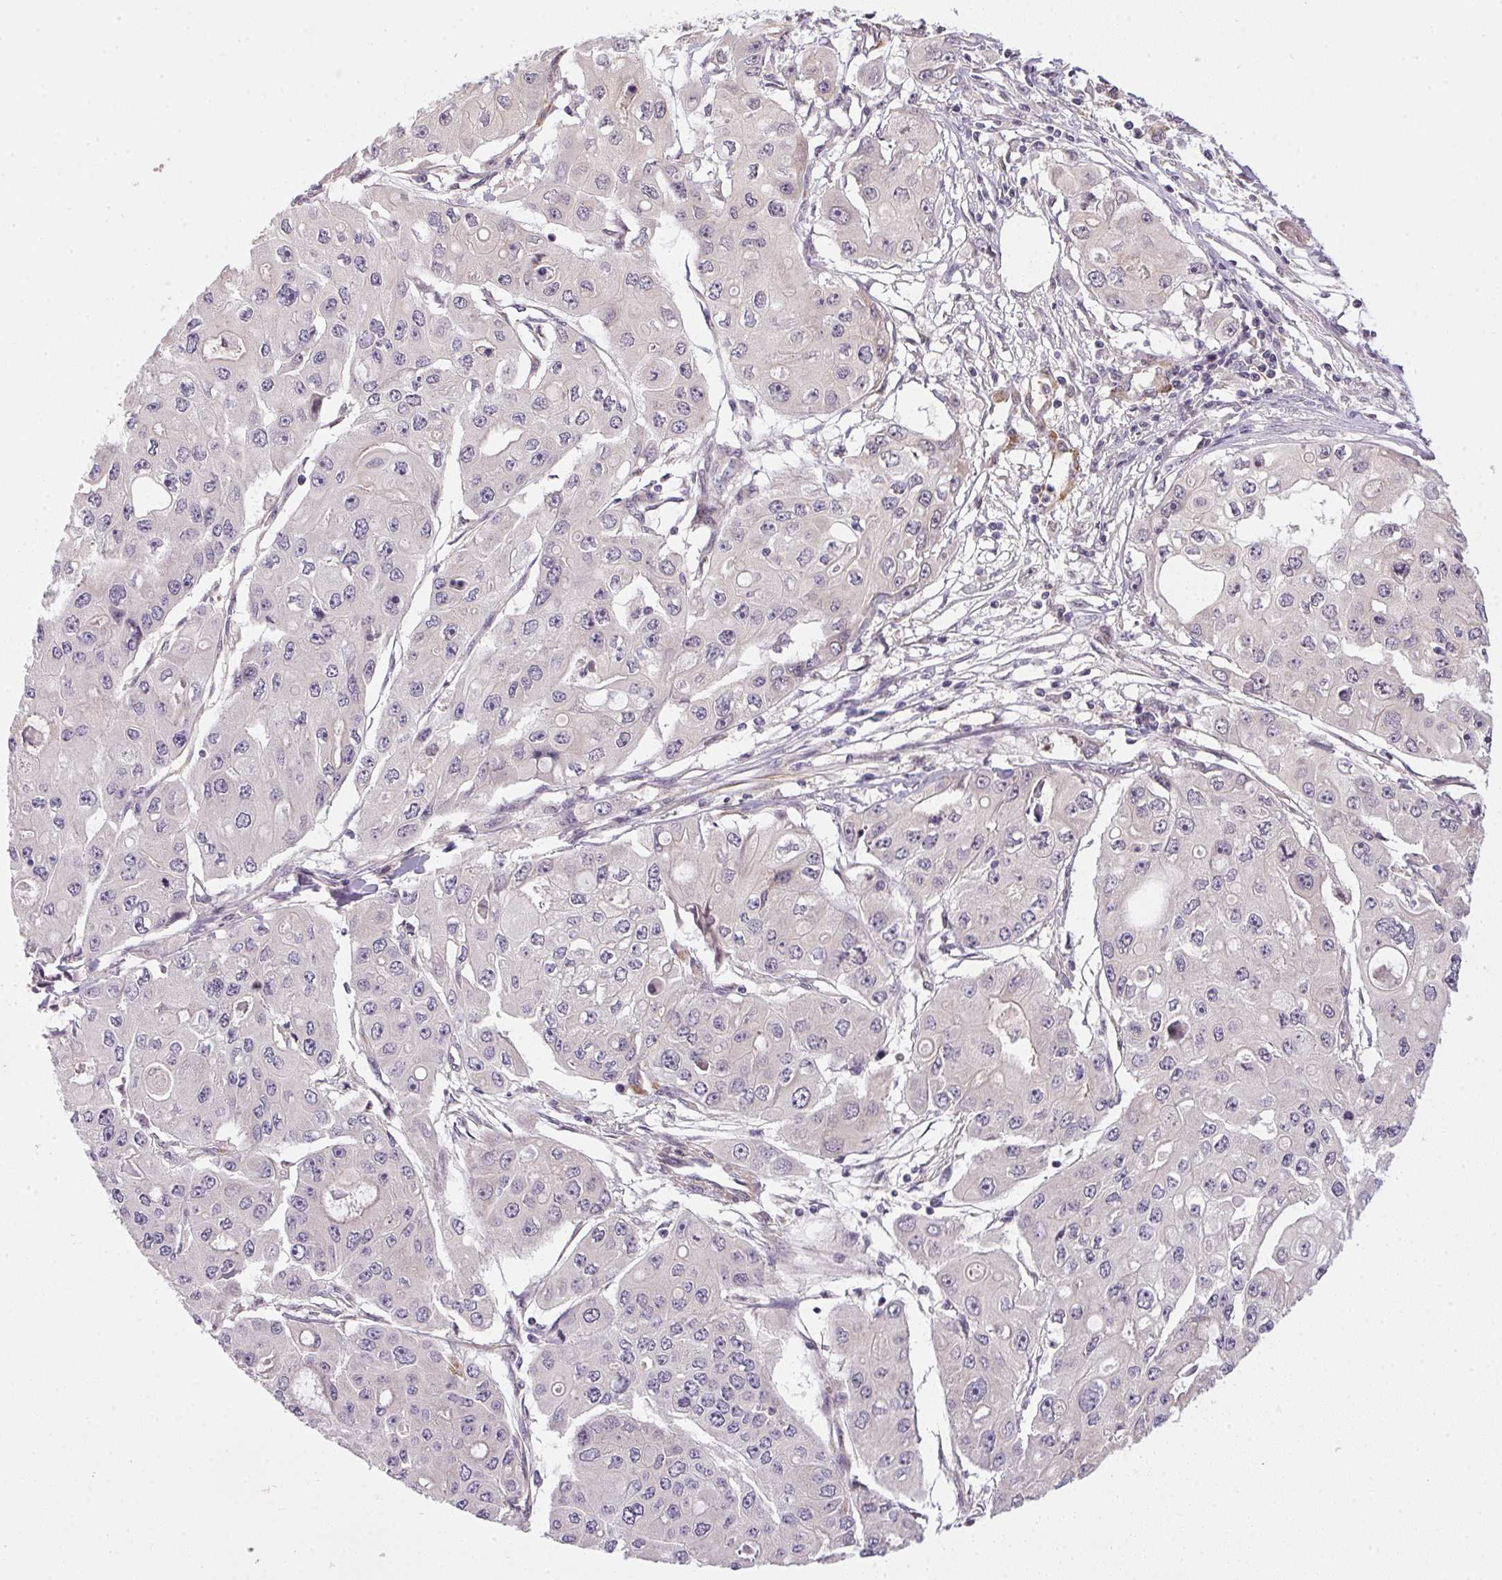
{"staining": {"intensity": "negative", "quantity": "none", "location": "none"}, "tissue": "ovarian cancer", "cell_type": "Tumor cells", "image_type": "cancer", "snomed": [{"axis": "morphology", "description": "Cystadenocarcinoma, serous, NOS"}, {"axis": "topography", "description": "Ovary"}], "caption": "The immunohistochemistry image has no significant staining in tumor cells of ovarian cancer tissue. (DAB (3,3'-diaminobenzidine) IHC with hematoxylin counter stain).", "gene": "CFAP92", "patient": {"sex": "female", "age": 56}}